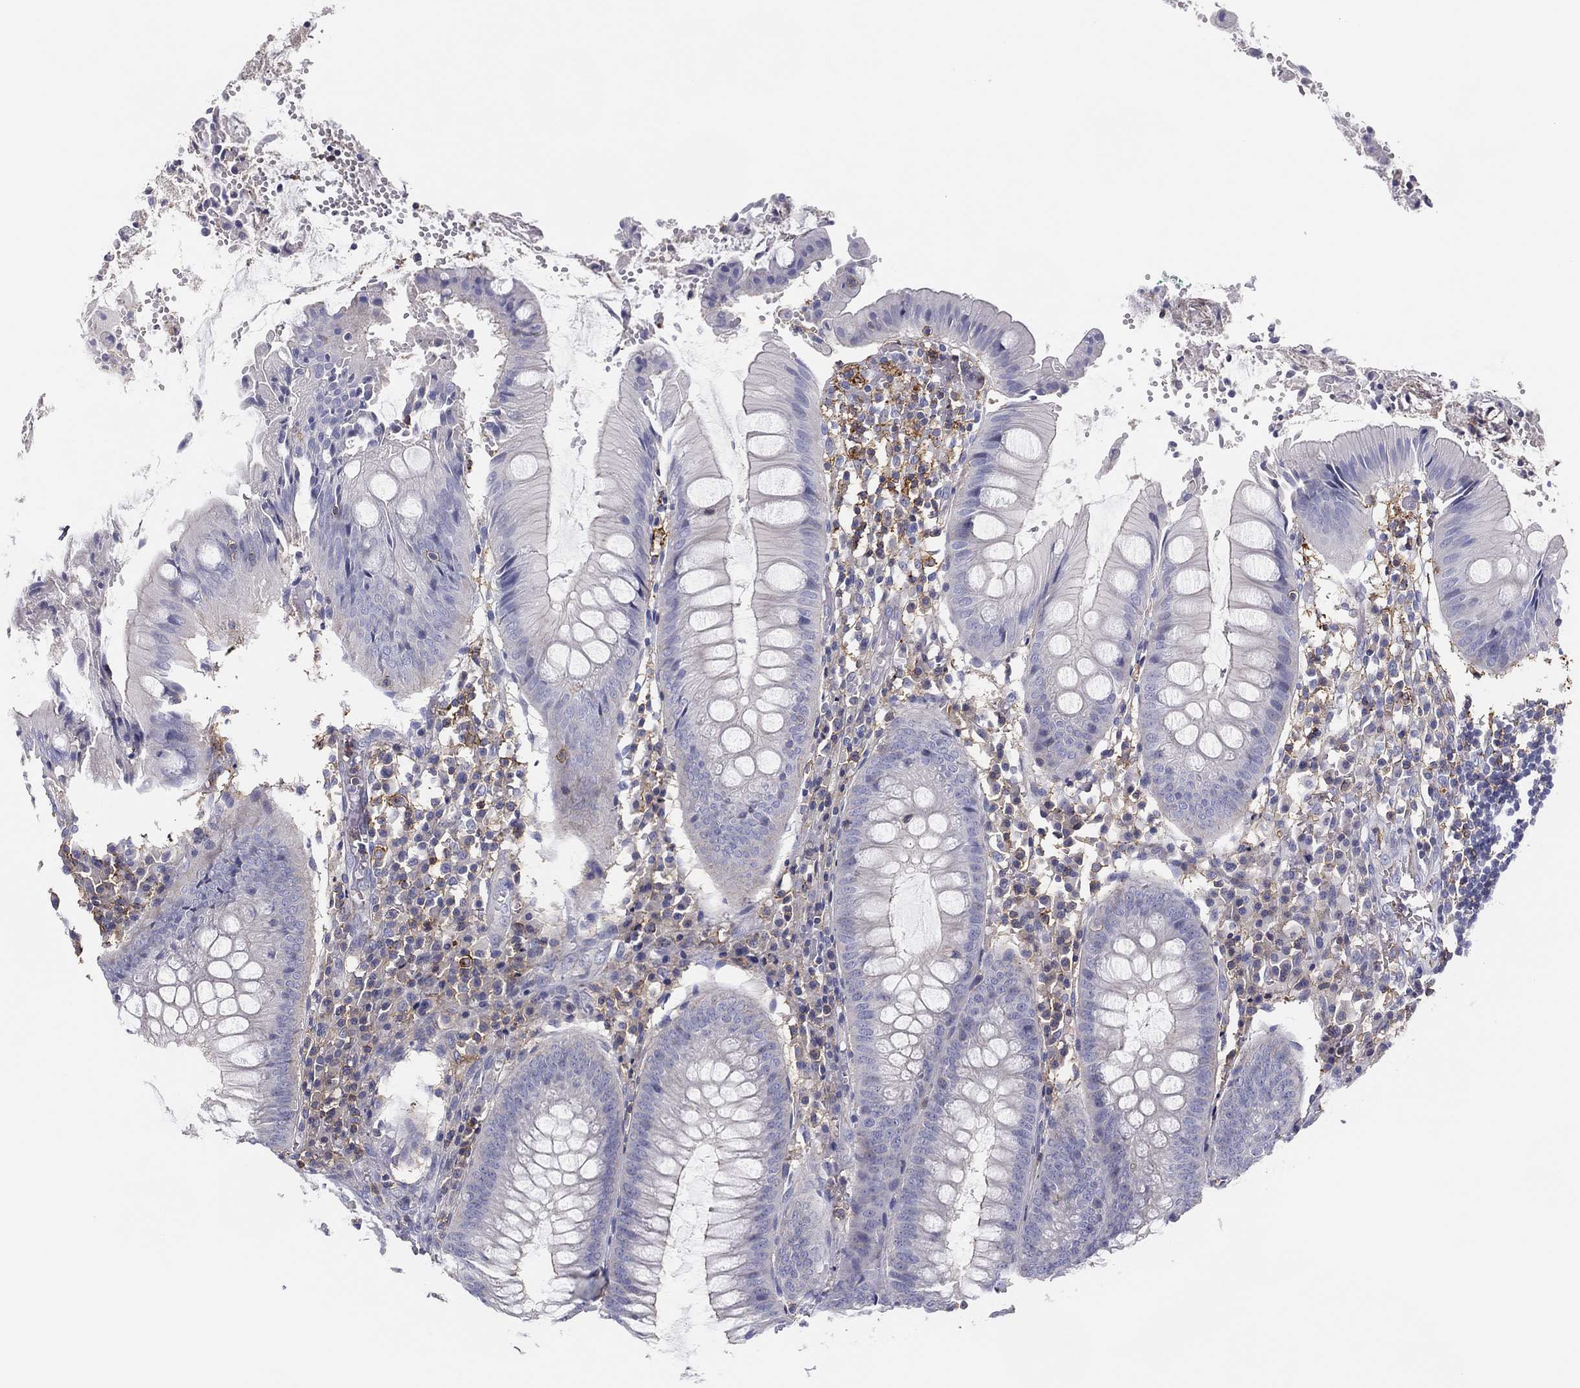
{"staining": {"intensity": "negative", "quantity": "none", "location": "none"}, "tissue": "appendix", "cell_type": "Glandular cells", "image_type": "normal", "snomed": [{"axis": "morphology", "description": "Normal tissue, NOS"}, {"axis": "morphology", "description": "Inflammation, NOS"}, {"axis": "topography", "description": "Appendix"}], "caption": "The immunohistochemistry micrograph has no significant staining in glandular cells of appendix.", "gene": "SELPLG", "patient": {"sex": "male", "age": 16}}